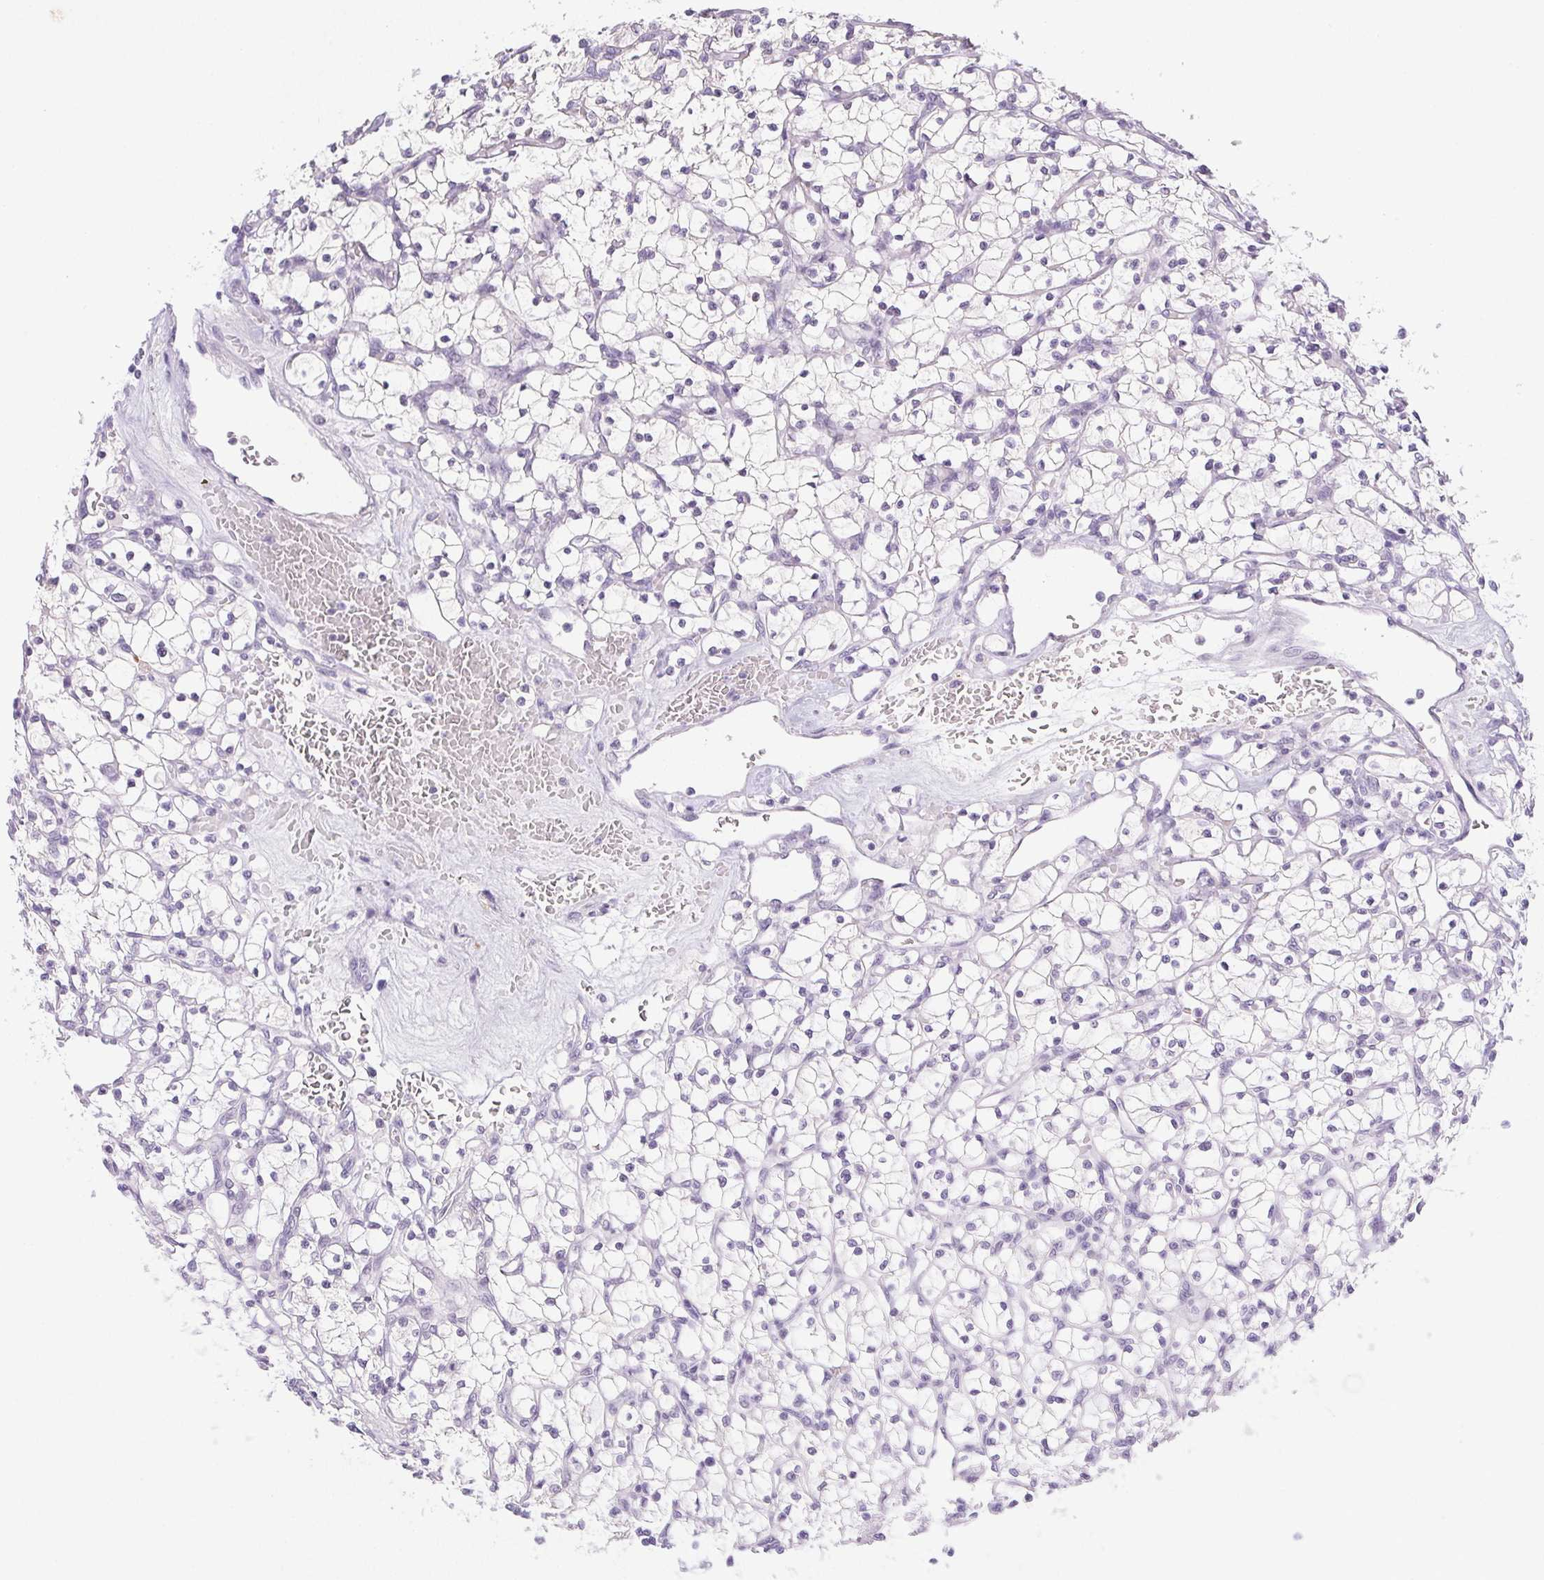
{"staining": {"intensity": "negative", "quantity": "none", "location": "none"}, "tissue": "renal cancer", "cell_type": "Tumor cells", "image_type": "cancer", "snomed": [{"axis": "morphology", "description": "Adenocarcinoma, NOS"}, {"axis": "topography", "description": "Kidney"}], "caption": "High magnification brightfield microscopy of renal cancer (adenocarcinoma) stained with DAB (3,3'-diaminobenzidine) (brown) and counterstained with hematoxylin (blue): tumor cells show no significant staining.", "gene": "ST8SIA3", "patient": {"sex": "female", "age": 64}}